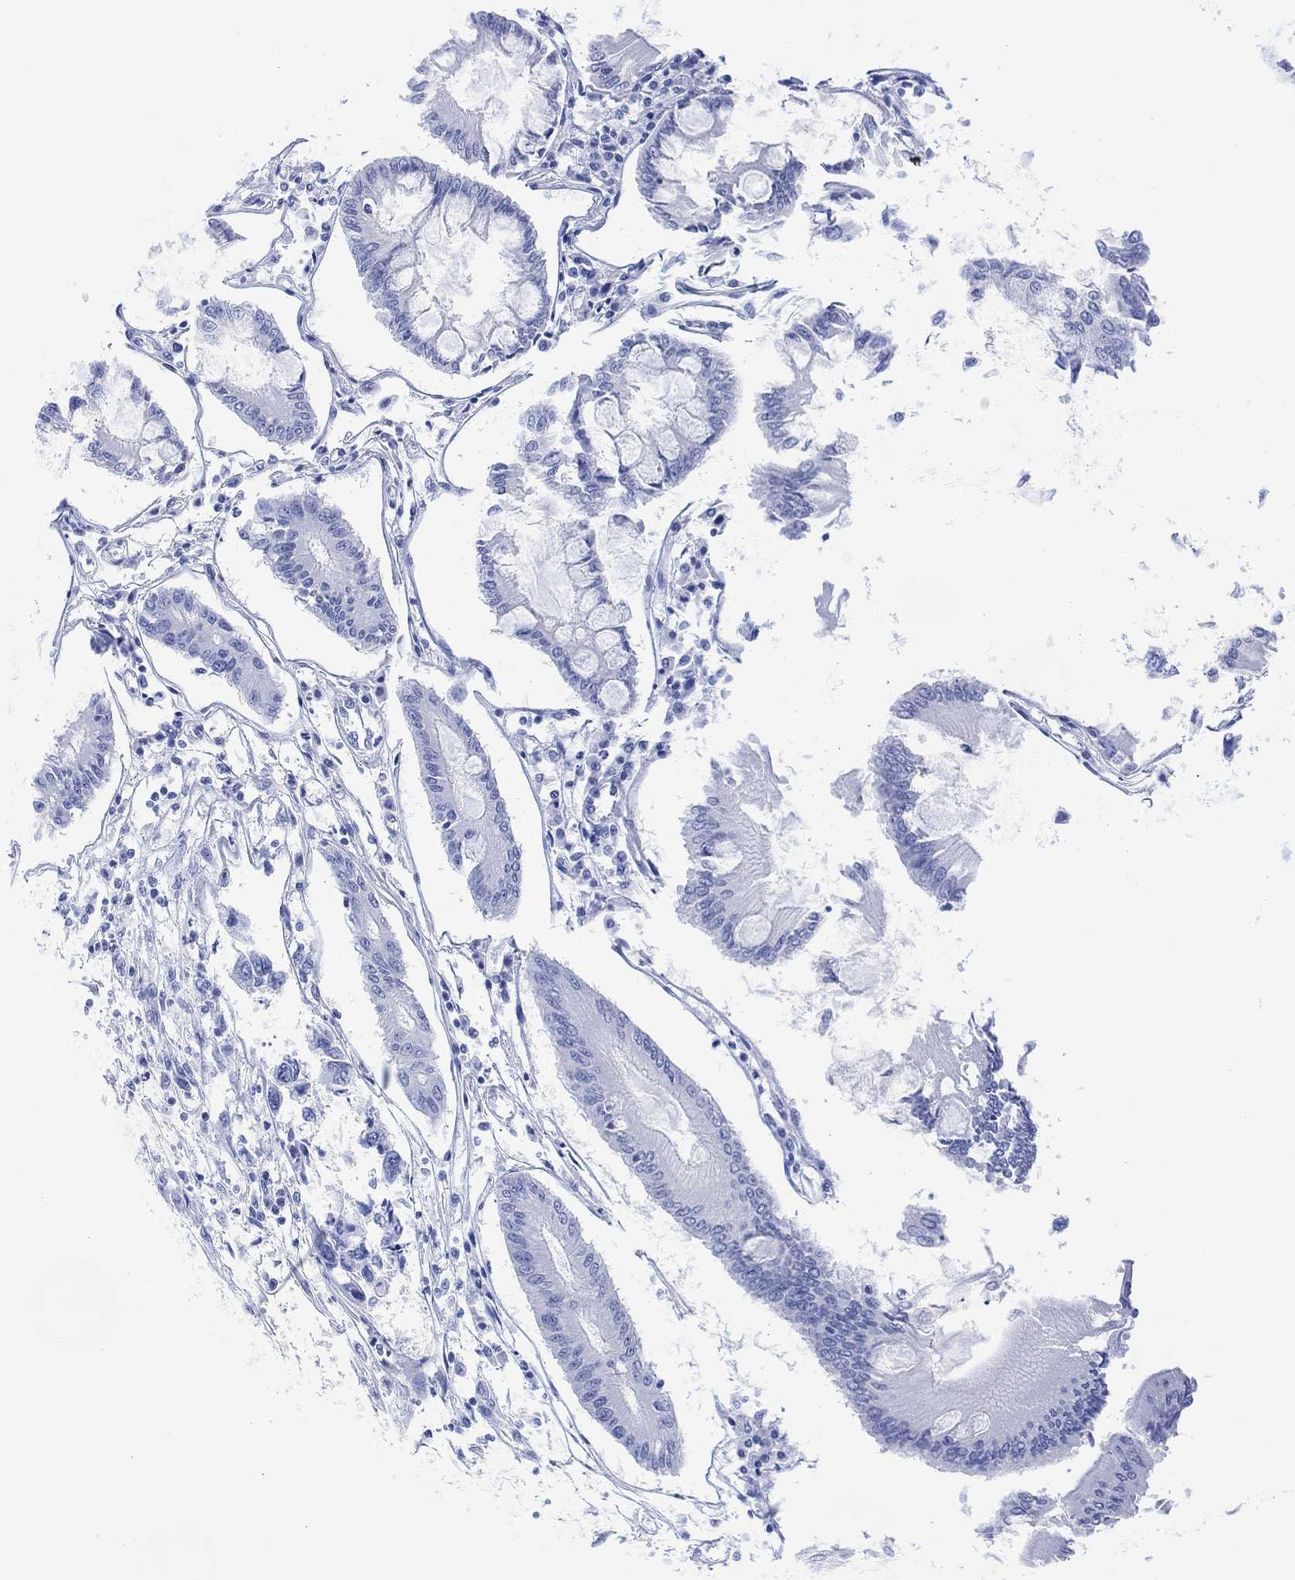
{"staining": {"intensity": "negative", "quantity": "none", "location": "none"}, "tissue": "colorectal cancer", "cell_type": "Tumor cells", "image_type": "cancer", "snomed": [{"axis": "morphology", "description": "Adenocarcinoma, NOS"}, {"axis": "topography", "description": "Colon"}], "caption": "Immunohistochemistry (IHC) of colorectal cancer (adenocarcinoma) demonstrates no expression in tumor cells. Brightfield microscopy of immunohistochemistry stained with DAB (brown) and hematoxylin (blue), captured at high magnification.", "gene": "CELF4", "patient": {"sex": "female", "age": 65}}